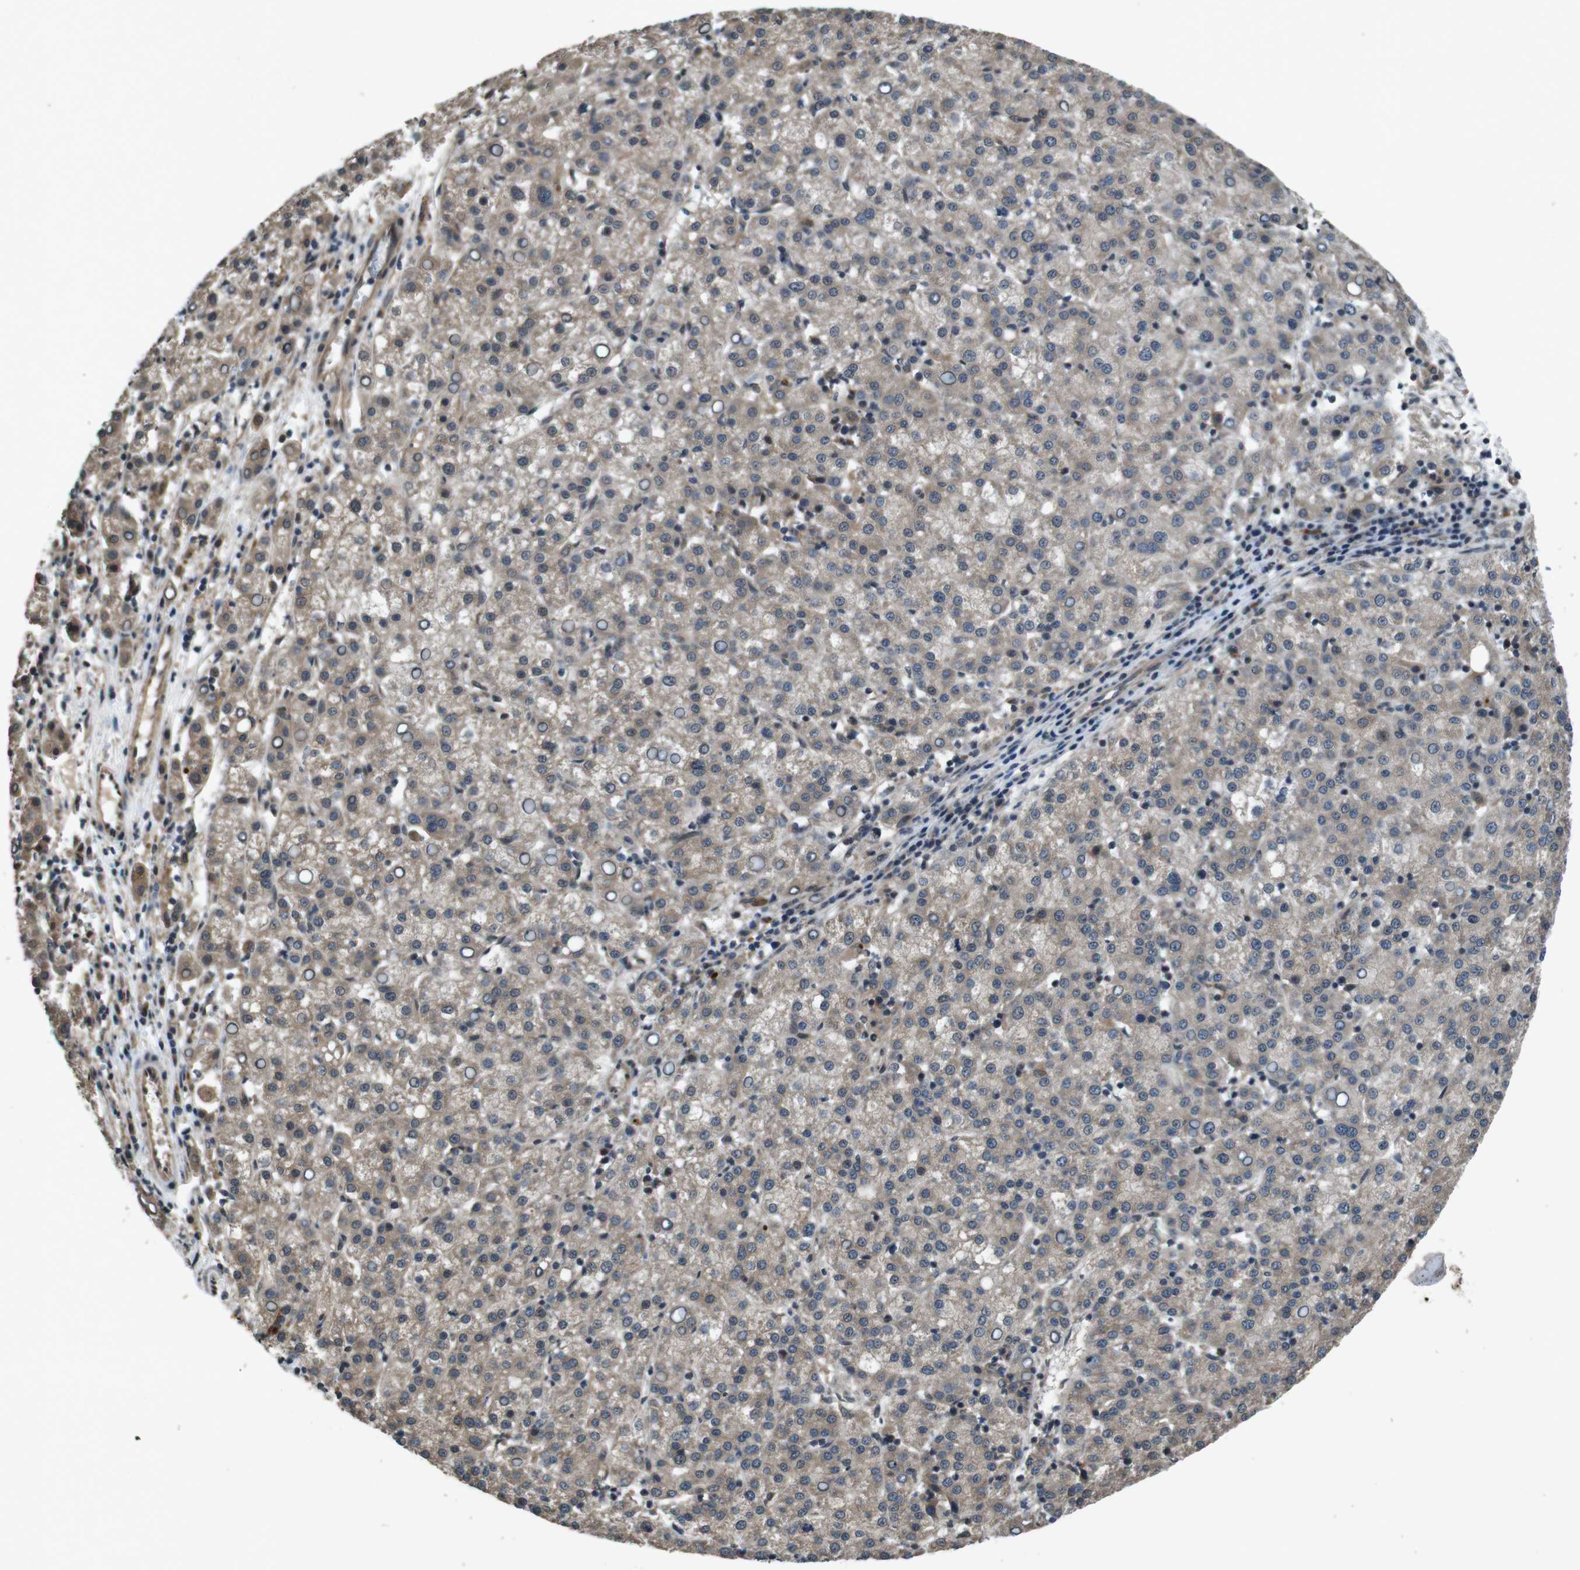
{"staining": {"intensity": "weak", "quantity": ">75%", "location": "cytoplasmic/membranous"}, "tissue": "liver cancer", "cell_type": "Tumor cells", "image_type": "cancer", "snomed": [{"axis": "morphology", "description": "Carcinoma, Hepatocellular, NOS"}, {"axis": "topography", "description": "Liver"}], "caption": "Approximately >75% of tumor cells in liver cancer (hepatocellular carcinoma) show weak cytoplasmic/membranous protein positivity as visualized by brown immunohistochemical staining.", "gene": "SOCS1", "patient": {"sex": "female", "age": 58}}